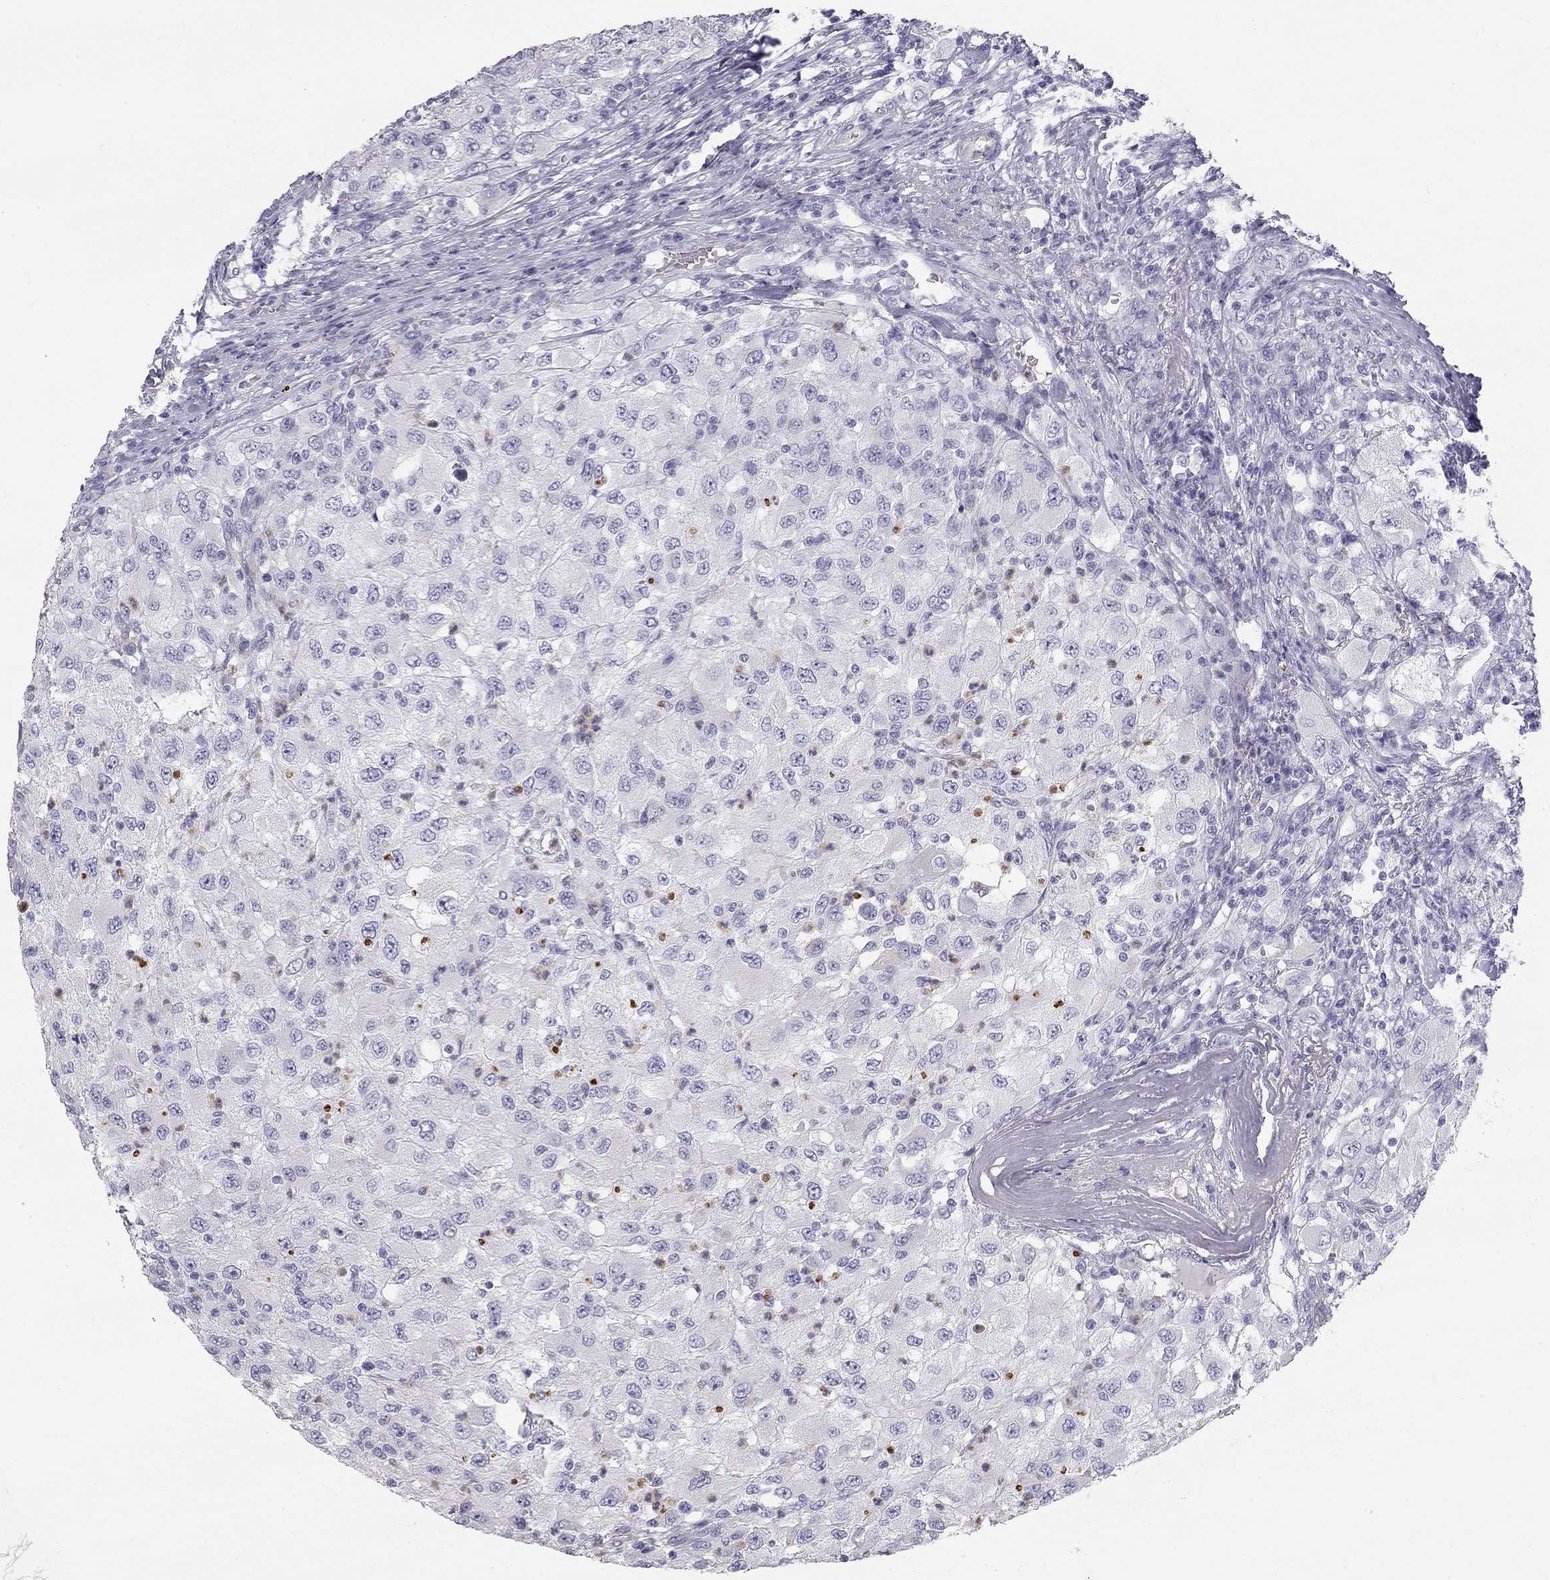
{"staining": {"intensity": "negative", "quantity": "none", "location": "none"}, "tissue": "renal cancer", "cell_type": "Tumor cells", "image_type": "cancer", "snomed": [{"axis": "morphology", "description": "Adenocarcinoma, NOS"}, {"axis": "topography", "description": "Kidney"}], "caption": "There is no significant positivity in tumor cells of renal cancer (adenocarcinoma). (Stains: DAB immunohistochemistry with hematoxylin counter stain, Microscopy: brightfield microscopy at high magnification).", "gene": "TDRD6", "patient": {"sex": "female", "age": 67}}